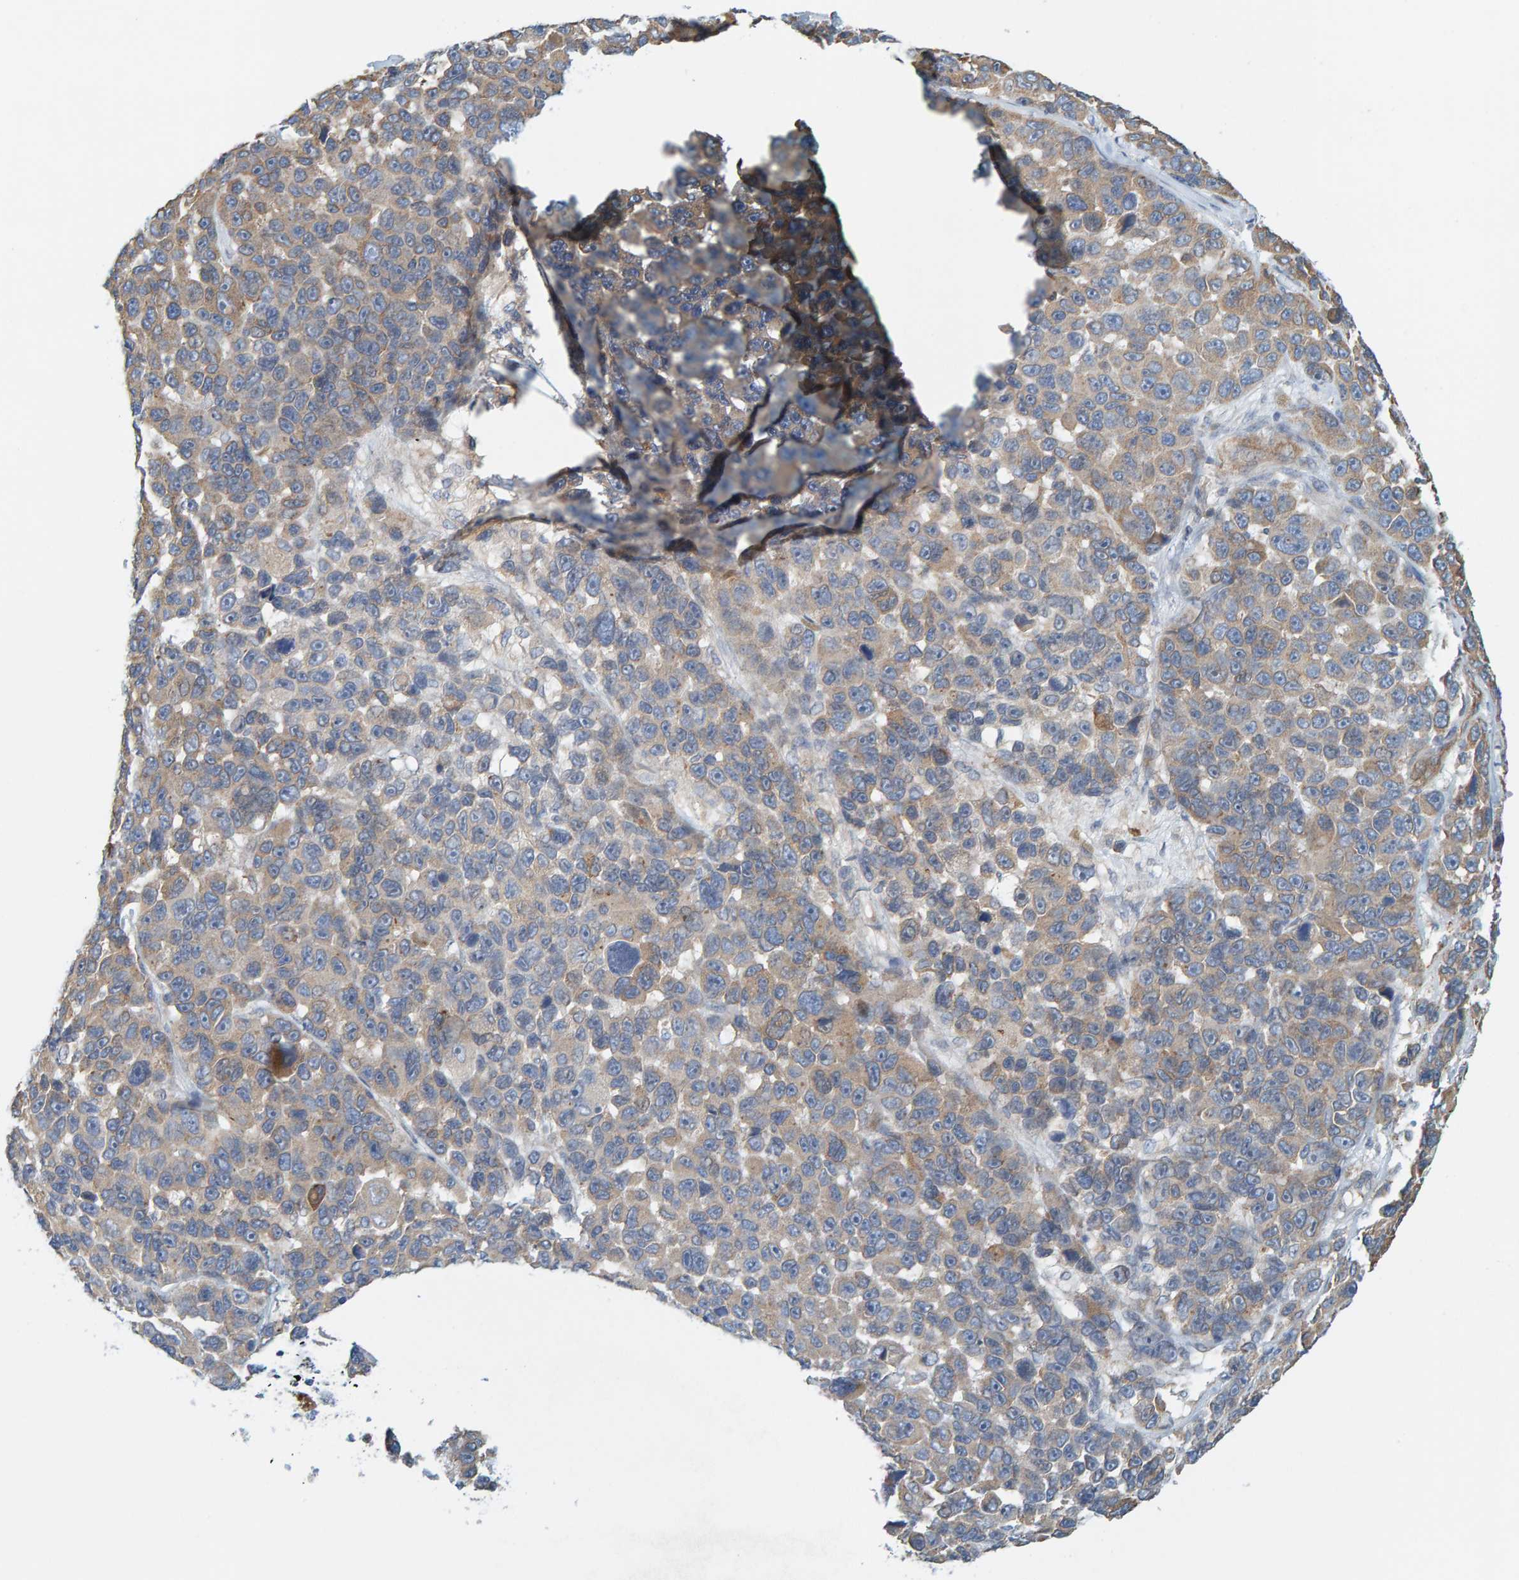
{"staining": {"intensity": "weak", "quantity": ">75%", "location": "cytoplasmic/membranous"}, "tissue": "melanoma", "cell_type": "Tumor cells", "image_type": "cancer", "snomed": [{"axis": "morphology", "description": "Malignant melanoma, NOS"}, {"axis": "topography", "description": "Skin"}], "caption": "IHC micrograph of melanoma stained for a protein (brown), which displays low levels of weak cytoplasmic/membranous staining in about >75% of tumor cells.", "gene": "PRKD2", "patient": {"sex": "male", "age": 53}}